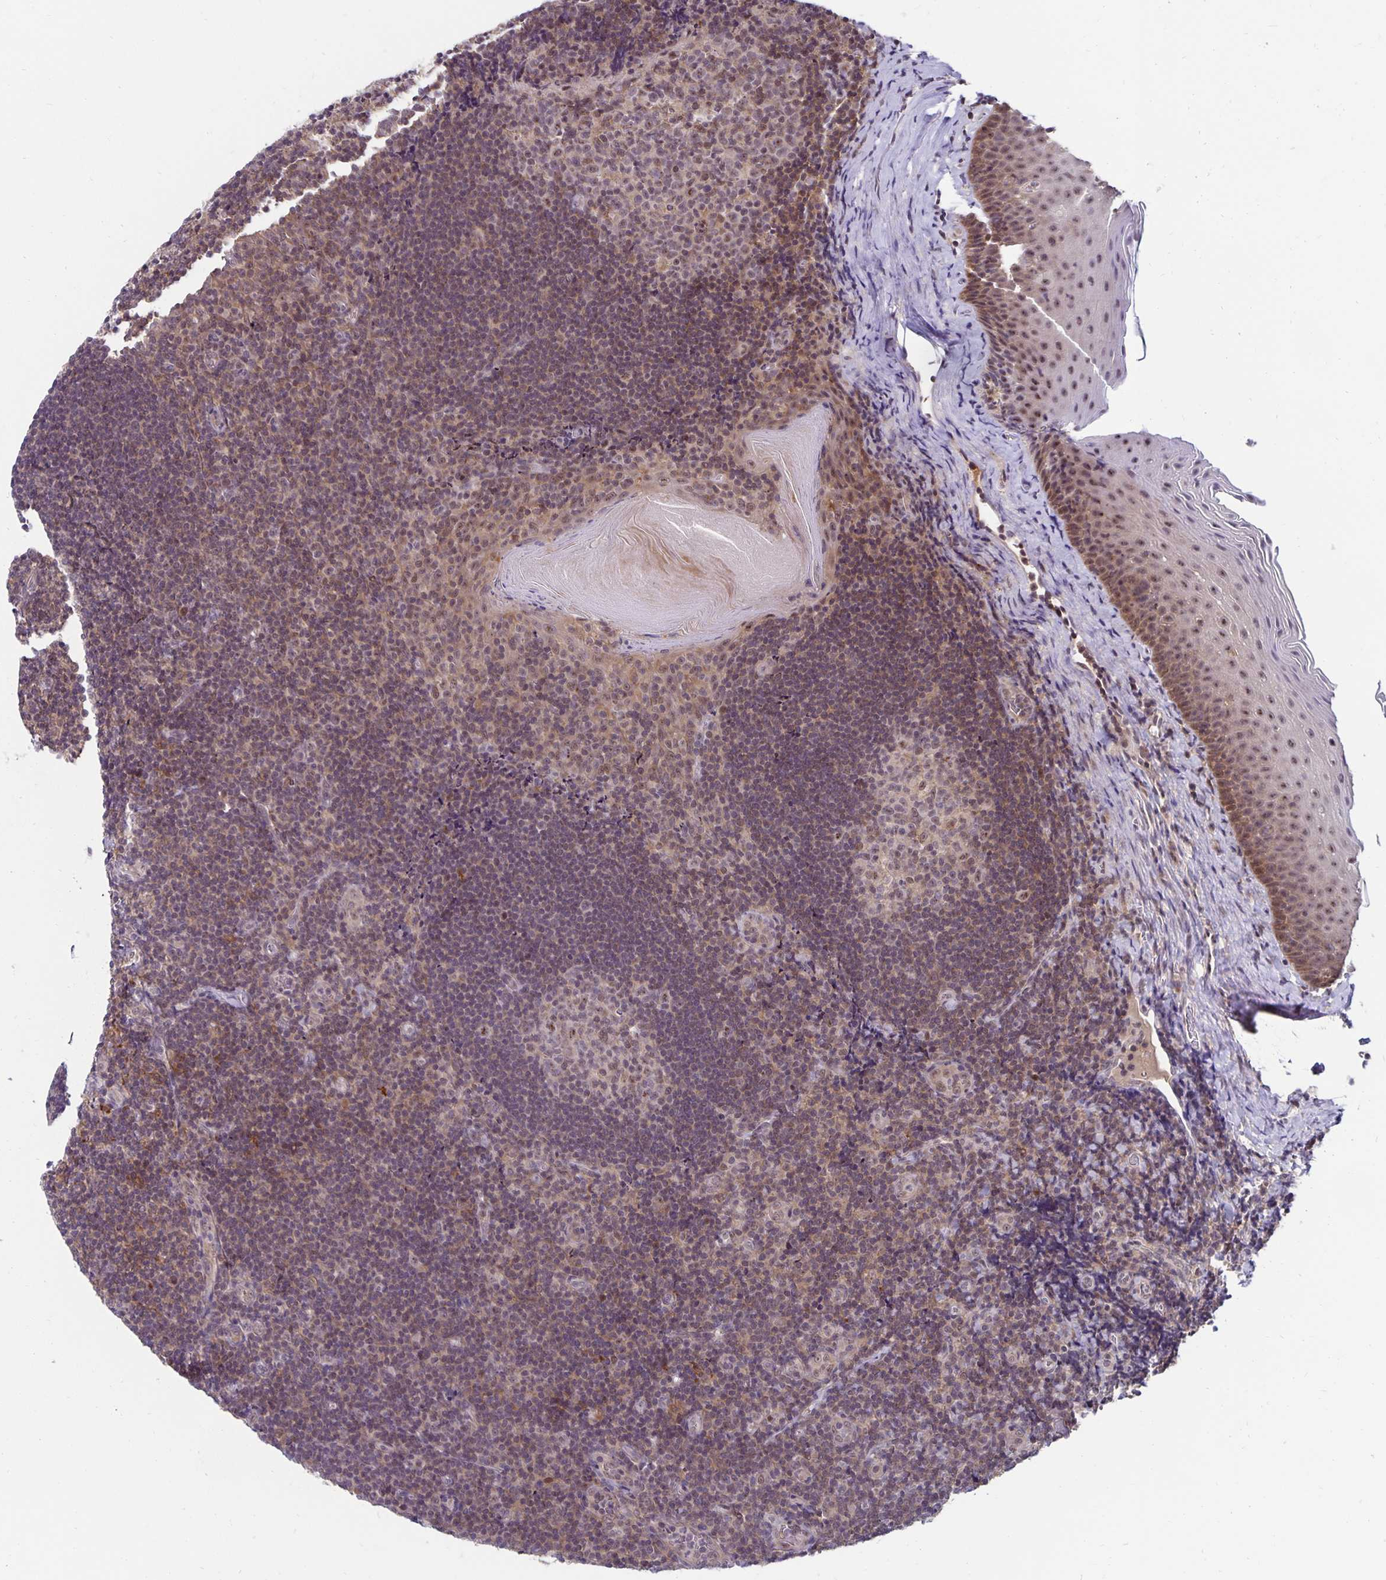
{"staining": {"intensity": "weak", "quantity": "<25%", "location": "nuclear"}, "tissue": "tonsil", "cell_type": "Germinal center cells", "image_type": "normal", "snomed": [{"axis": "morphology", "description": "Normal tissue, NOS"}, {"axis": "topography", "description": "Tonsil"}], "caption": "This is a micrograph of immunohistochemistry staining of benign tonsil, which shows no expression in germinal center cells.", "gene": "EXOC6B", "patient": {"sex": "male", "age": 17}}